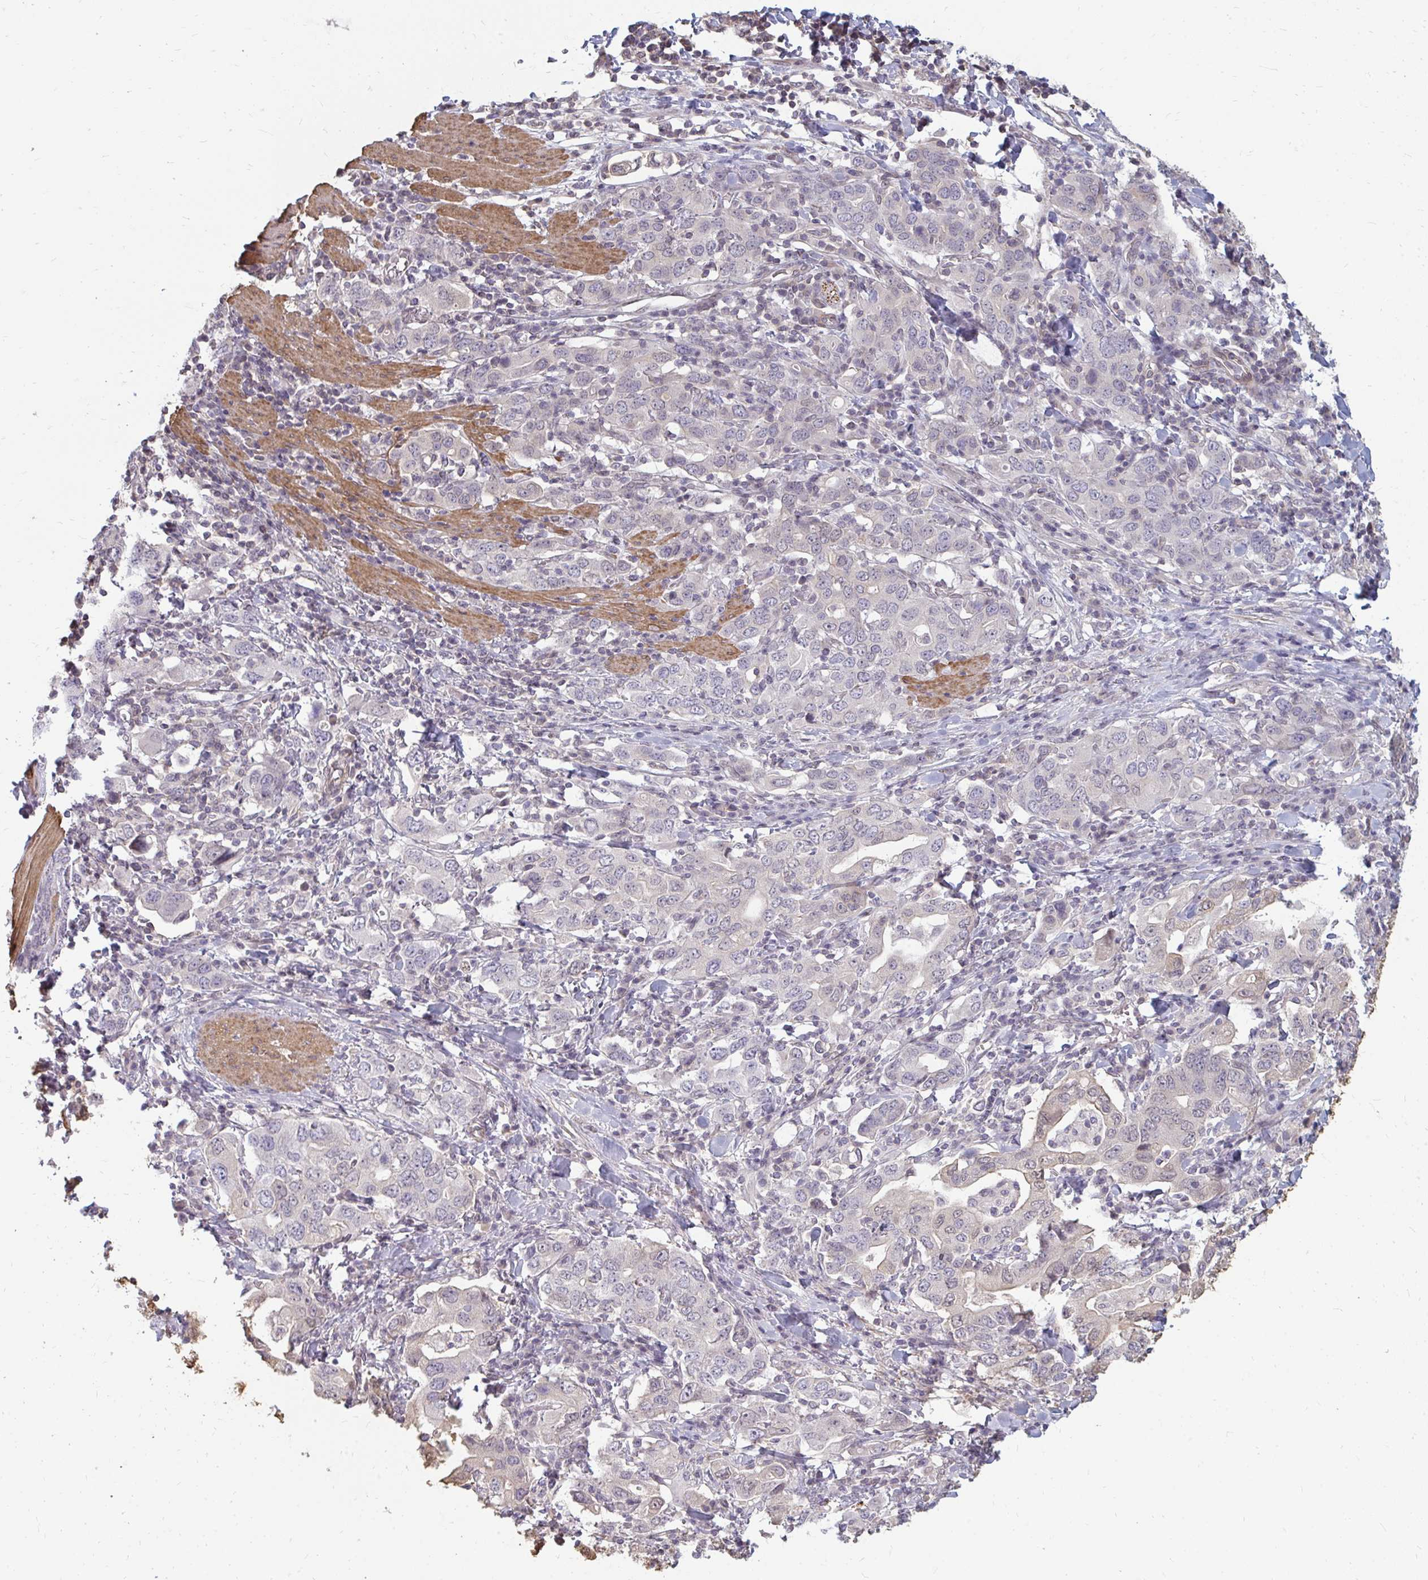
{"staining": {"intensity": "negative", "quantity": "none", "location": "none"}, "tissue": "stomach cancer", "cell_type": "Tumor cells", "image_type": "cancer", "snomed": [{"axis": "morphology", "description": "Adenocarcinoma, NOS"}, {"axis": "topography", "description": "Stomach, upper"}, {"axis": "topography", "description": "Stomach"}], "caption": "This is a photomicrograph of immunohistochemistry staining of adenocarcinoma (stomach), which shows no staining in tumor cells.", "gene": "GPC5", "patient": {"sex": "male", "age": 62}}